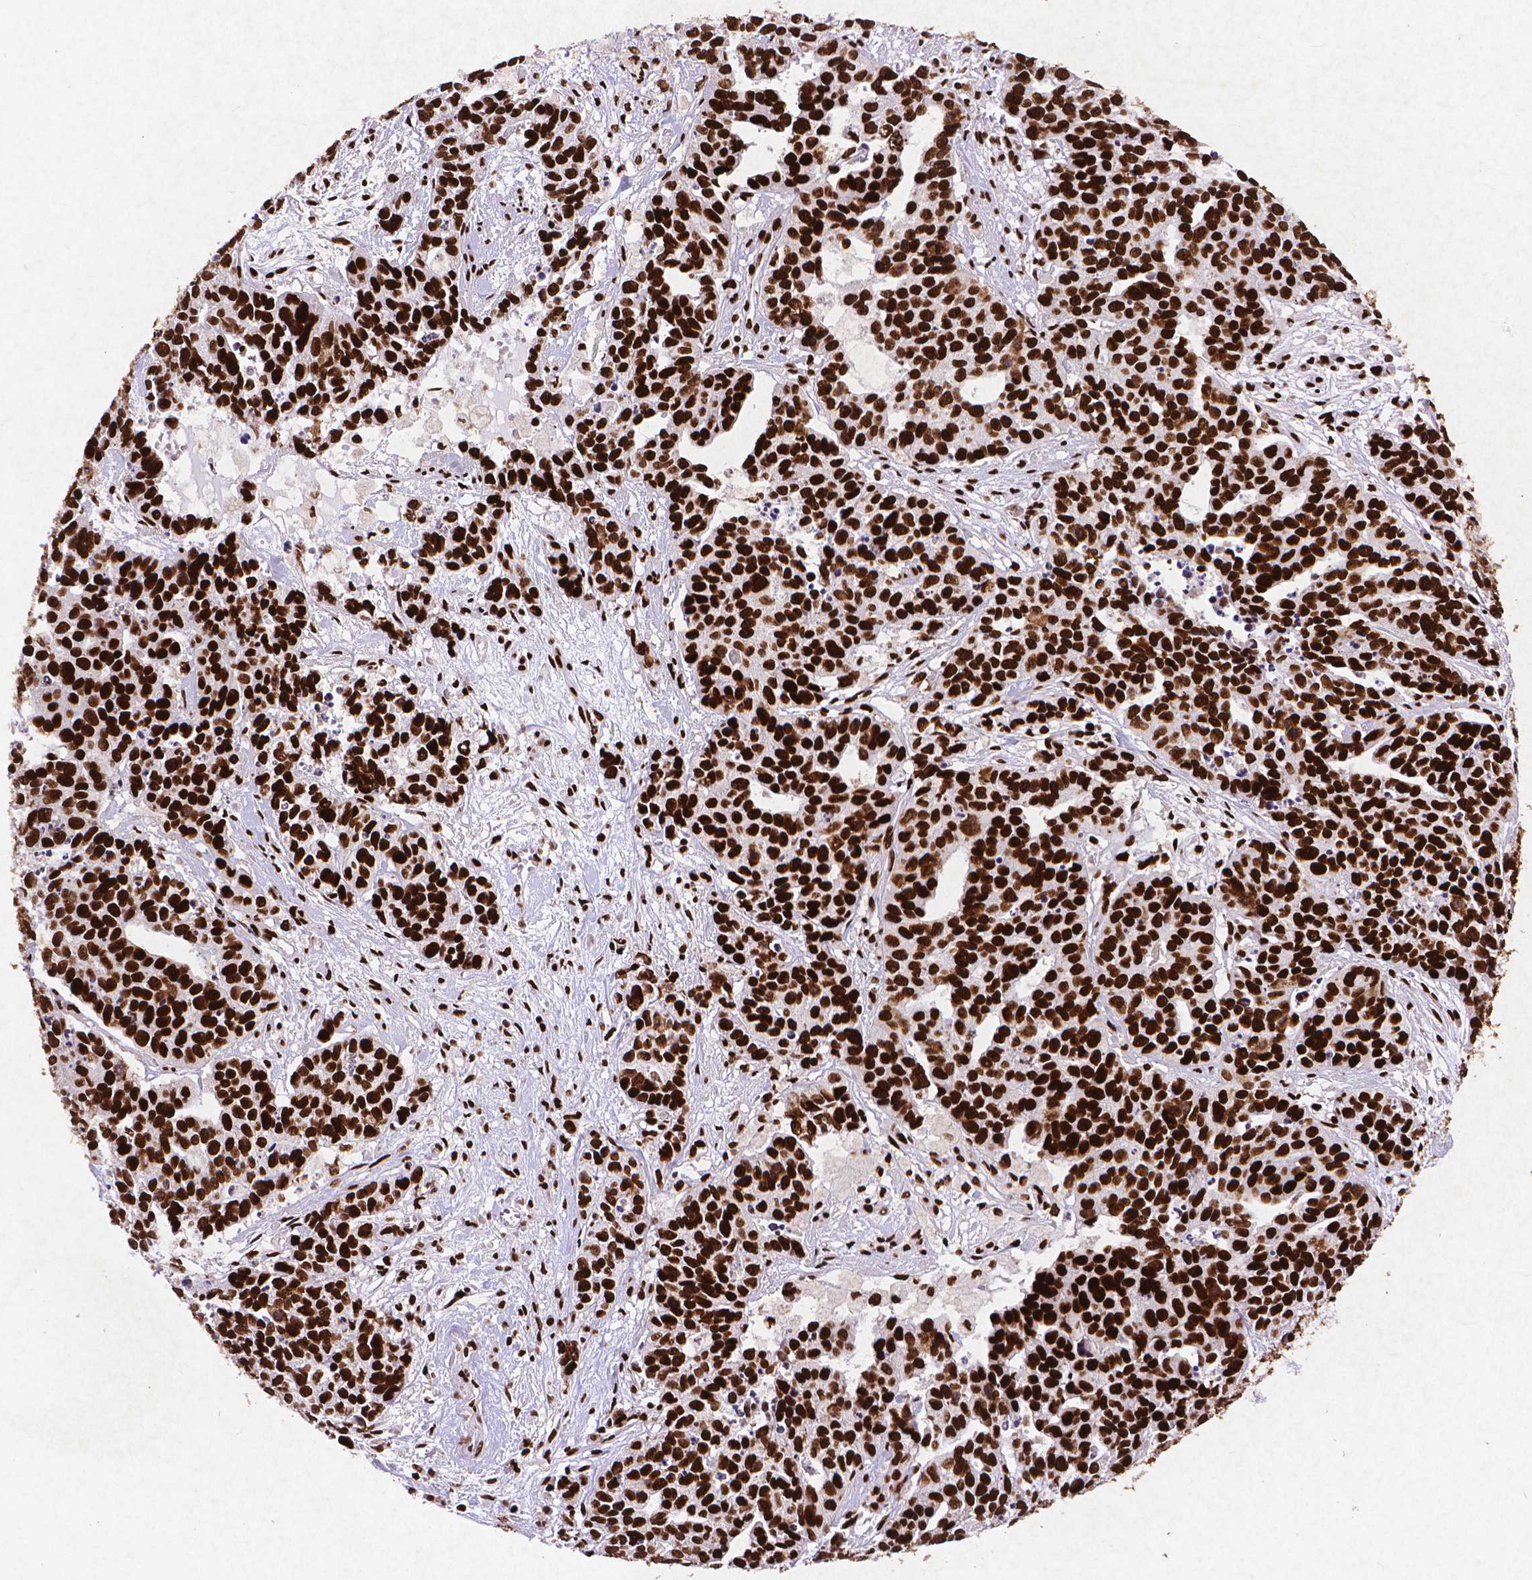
{"staining": {"intensity": "strong", "quantity": ">75%", "location": "nuclear"}, "tissue": "ovarian cancer", "cell_type": "Tumor cells", "image_type": "cancer", "snomed": [{"axis": "morphology", "description": "Carcinoma, endometroid"}, {"axis": "topography", "description": "Ovary"}], "caption": "Protein staining shows strong nuclear positivity in about >75% of tumor cells in endometroid carcinoma (ovarian).", "gene": "CITED2", "patient": {"sex": "female", "age": 65}}